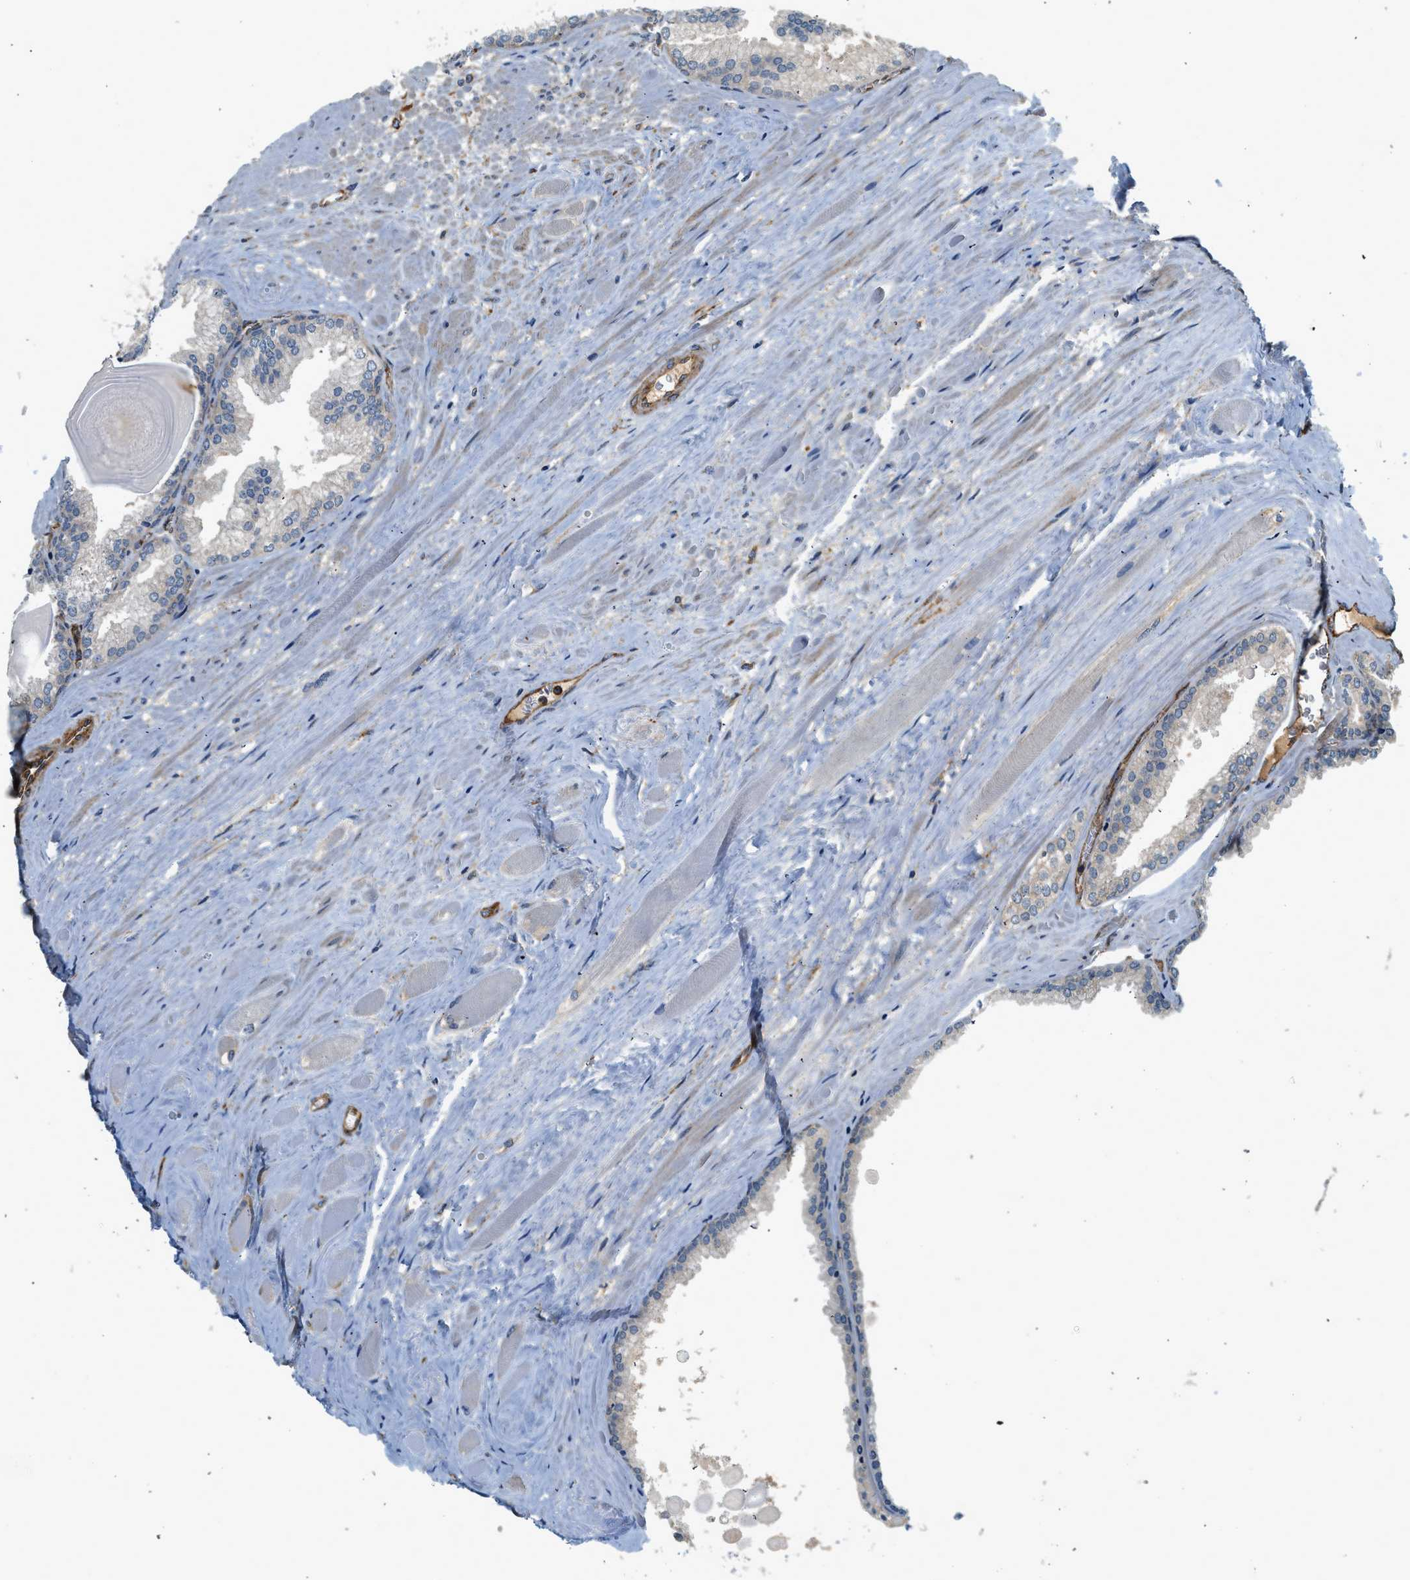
{"staining": {"intensity": "negative", "quantity": "none", "location": "none"}, "tissue": "prostate cancer", "cell_type": "Tumor cells", "image_type": "cancer", "snomed": [{"axis": "morphology", "description": "Adenocarcinoma, Low grade"}, {"axis": "topography", "description": "Prostate"}], "caption": "Immunohistochemical staining of human low-grade adenocarcinoma (prostate) exhibits no significant positivity in tumor cells.", "gene": "HIP1", "patient": {"sex": "male", "age": 59}}